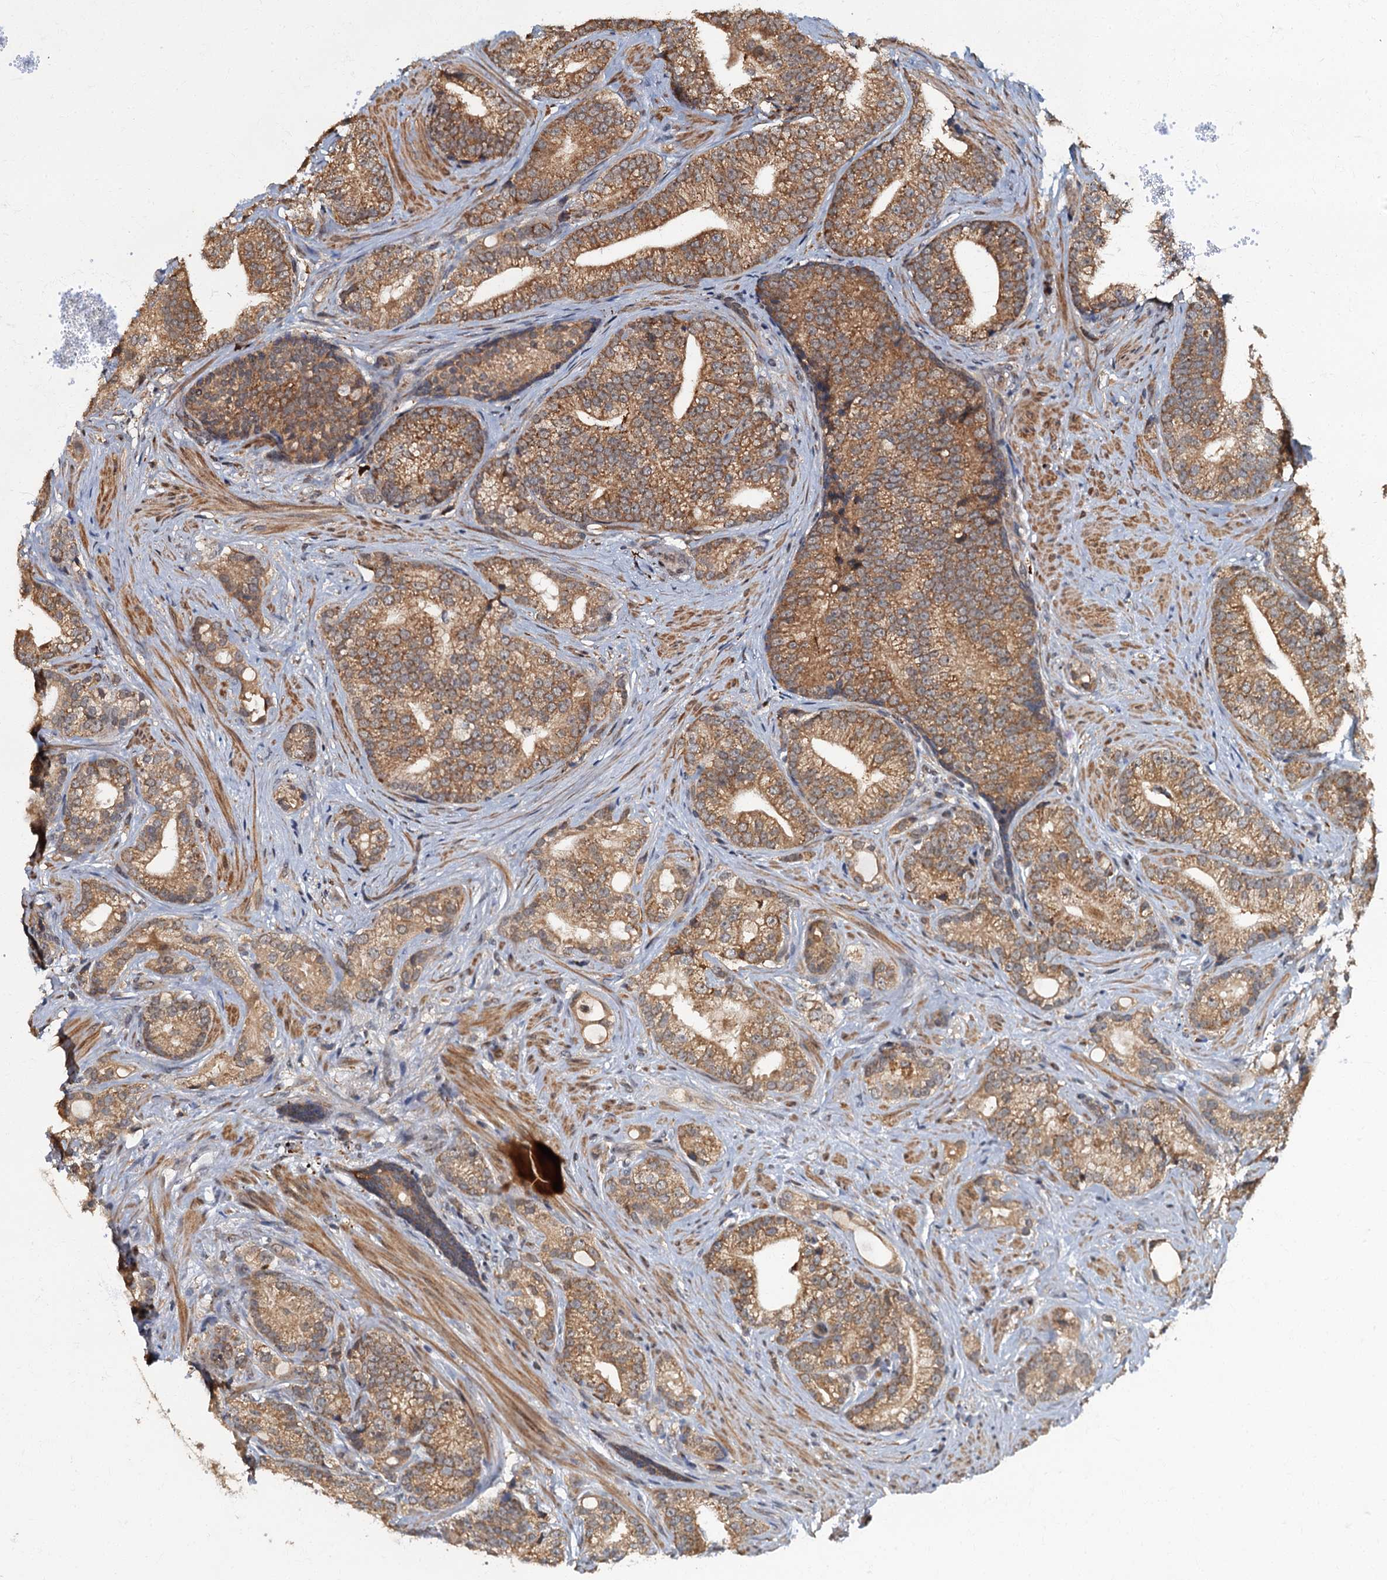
{"staining": {"intensity": "moderate", "quantity": ">75%", "location": "cytoplasmic/membranous"}, "tissue": "prostate cancer", "cell_type": "Tumor cells", "image_type": "cancer", "snomed": [{"axis": "morphology", "description": "Adenocarcinoma, Low grade"}, {"axis": "topography", "description": "Prostate"}], "caption": "Protein staining exhibits moderate cytoplasmic/membranous staining in approximately >75% of tumor cells in prostate cancer.", "gene": "WDCP", "patient": {"sex": "male", "age": 71}}